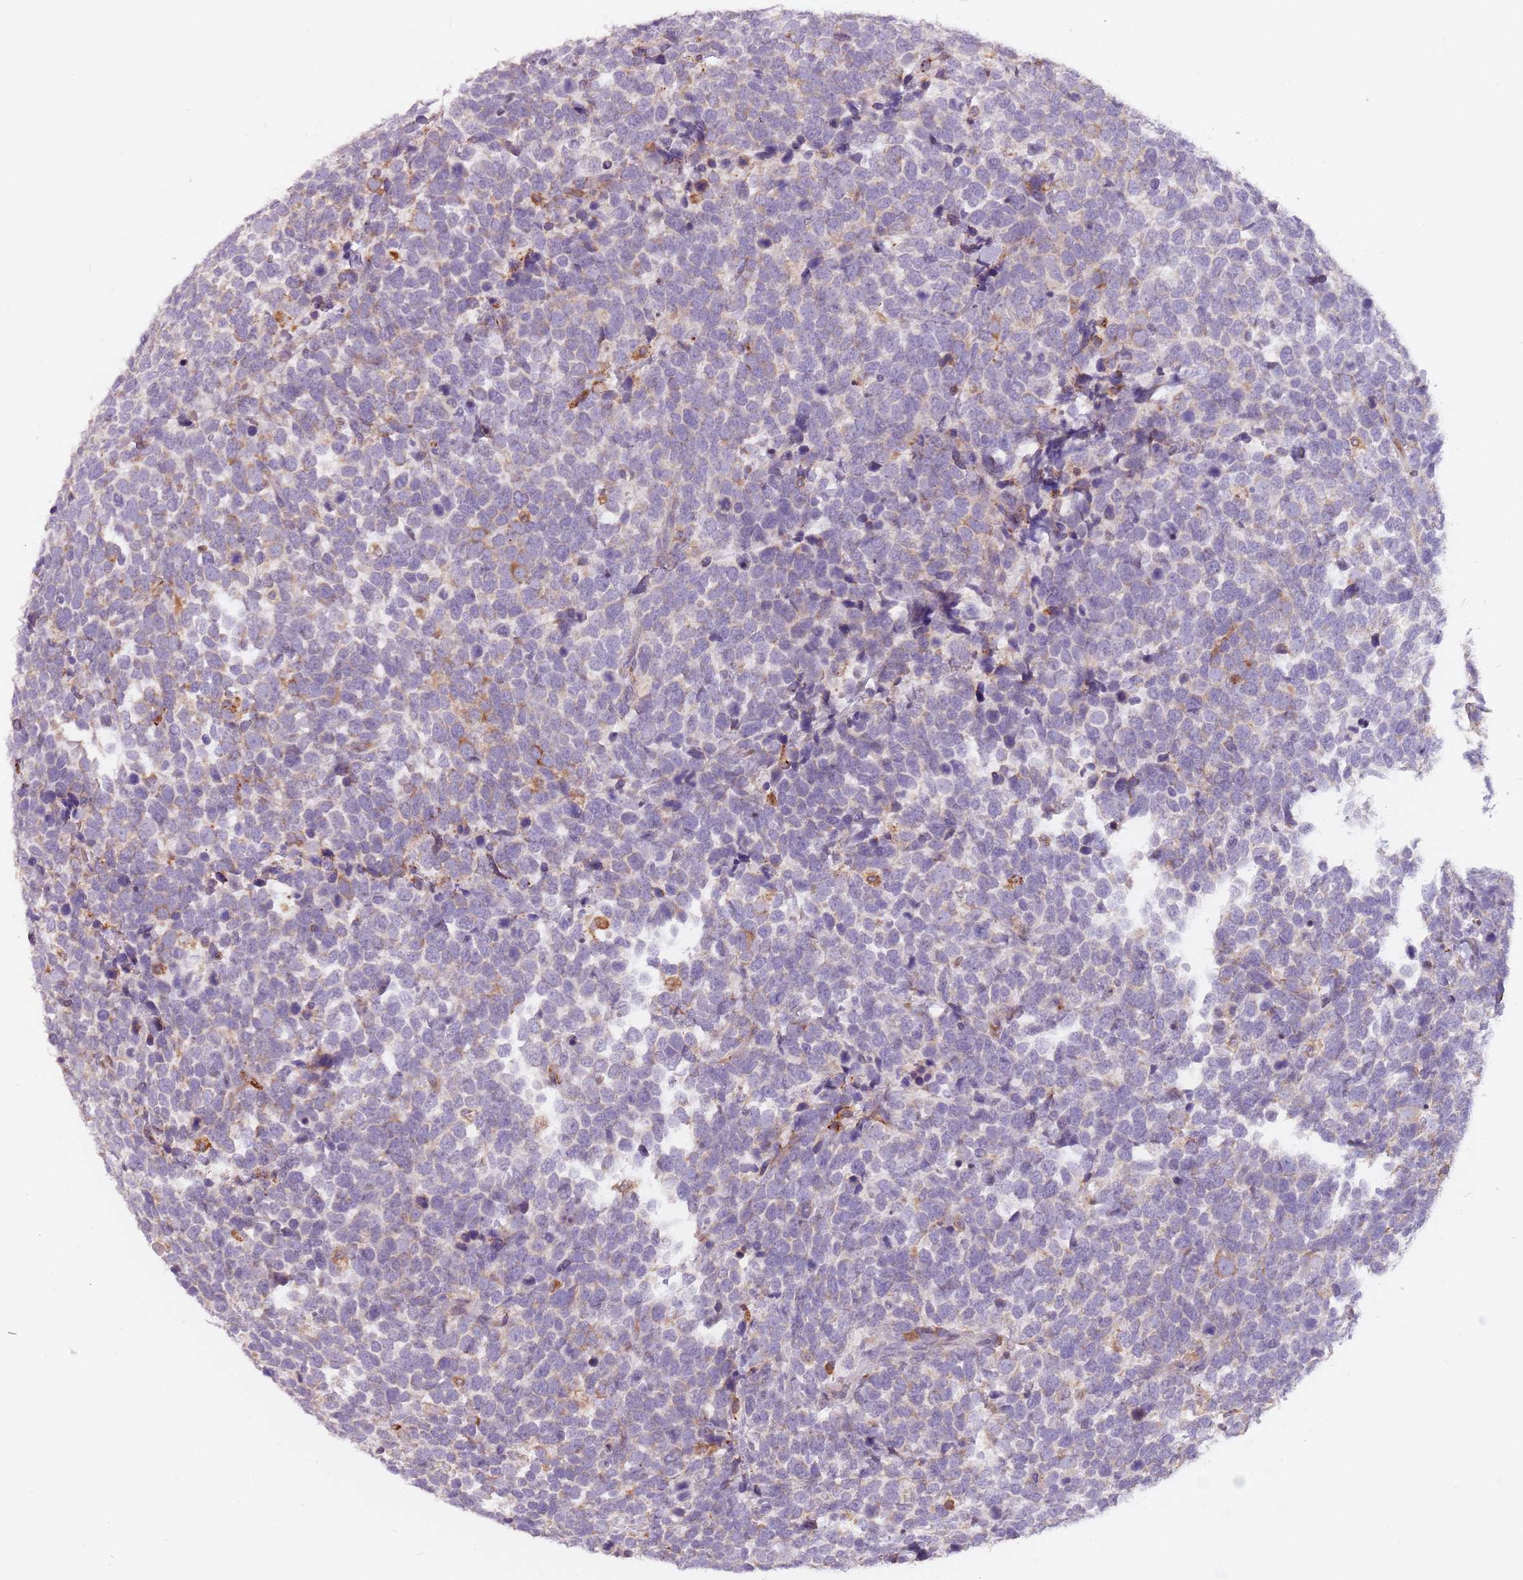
{"staining": {"intensity": "negative", "quantity": "none", "location": "none"}, "tissue": "urothelial cancer", "cell_type": "Tumor cells", "image_type": "cancer", "snomed": [{"axis": "morphology", "description": "Urothelial carcinoma, High grade"}, {"axis": "topography", "description": "Urinary bladder"}], "caption": "DAB (3,3'-diaminobenzidine) immunohistochemical staining of urothelial cancer shows no significant positivity in tumor cells.", "gene": "RPS9", "patient": {"sex": "female", "age": 82}}